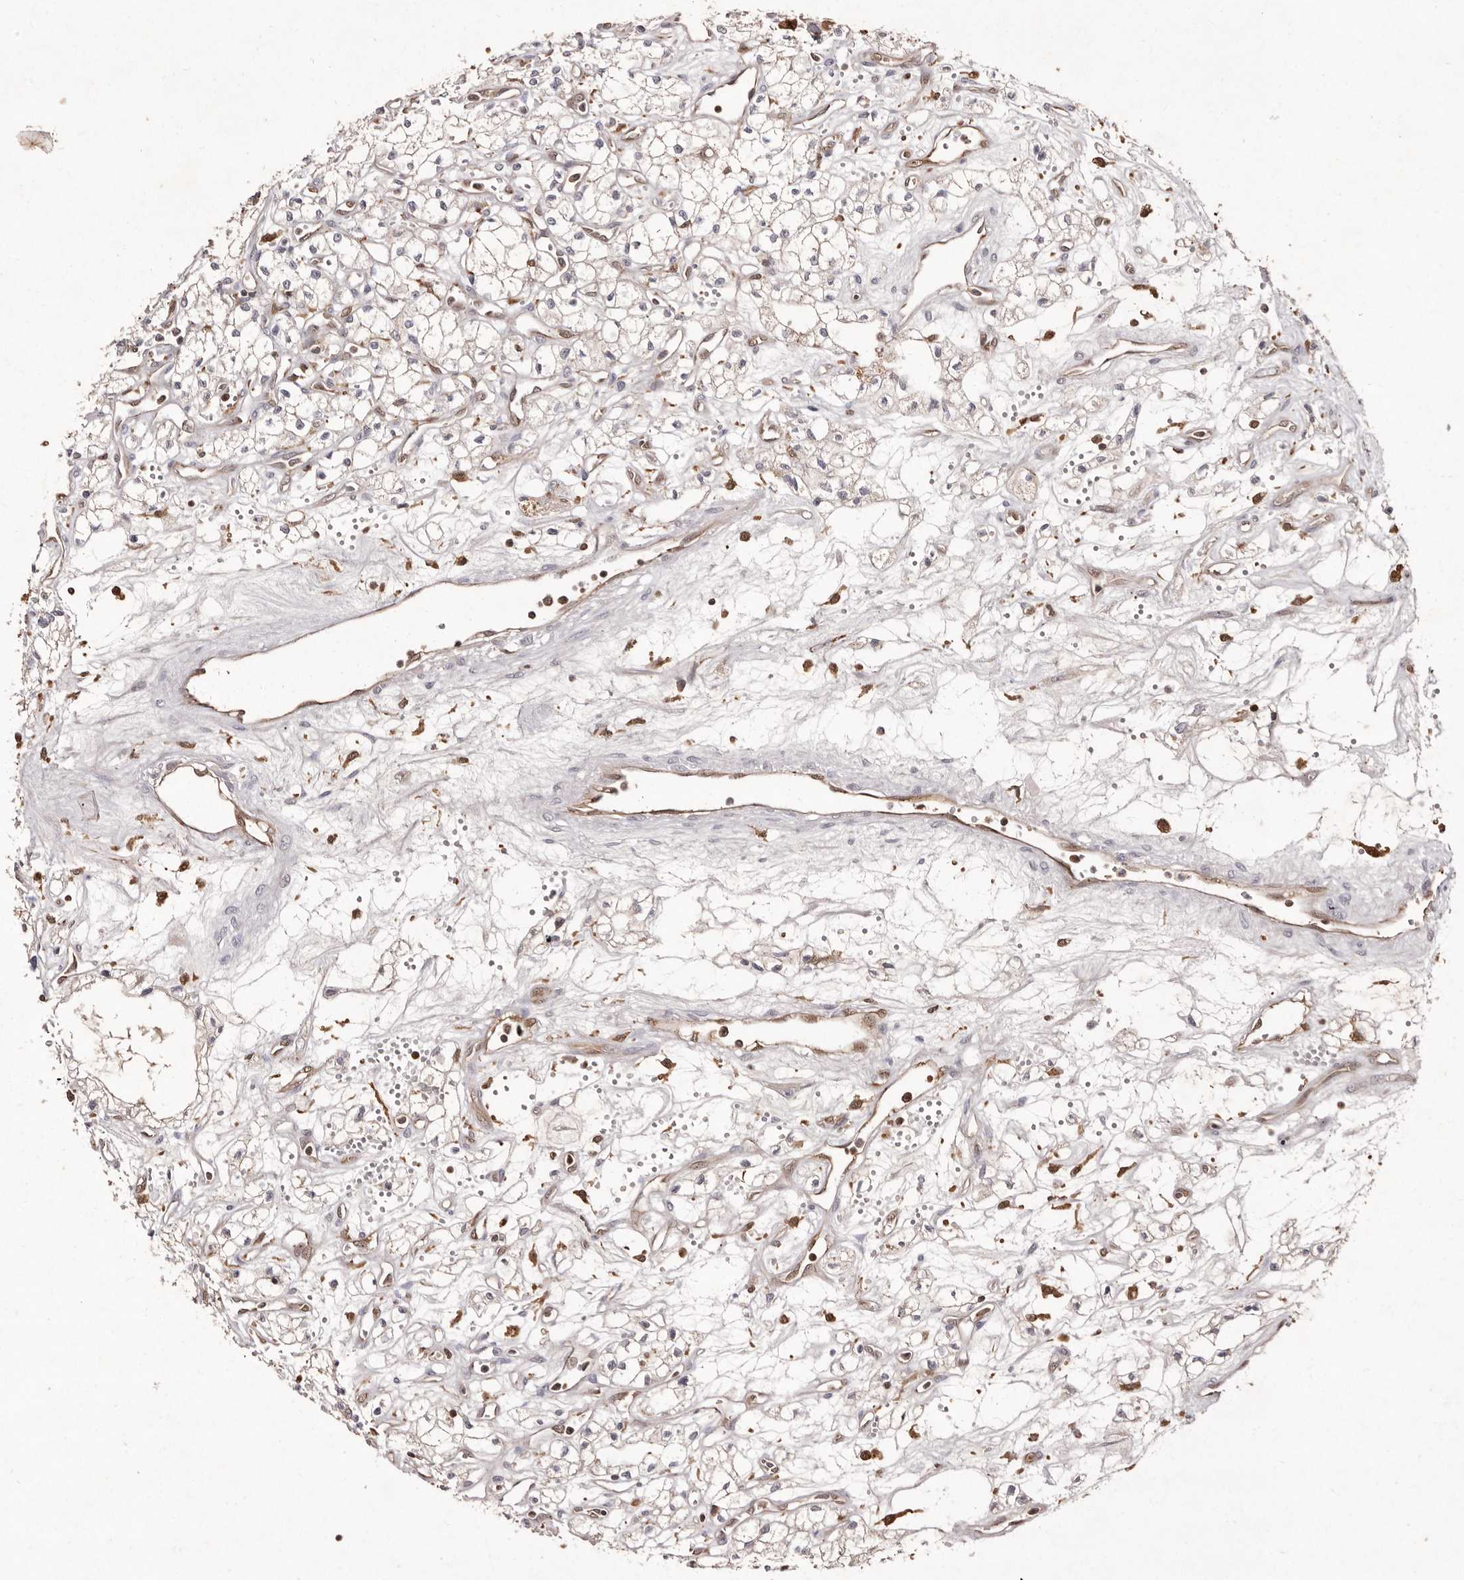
{"staining": {"intensity": "negative", "quantity": "none", "location": "none"}, "tissue": "renal cancer", "cell_type": "Tumor cells", "image_type": "cancer", "snomed": [{"axis": "morphology", "description": "Adenocarcinoma, NOS"}, {"axis": "topography", "description": "Kidney"}], "caption": "Immunohistochemistry (IHC) image of adenocarcinoma (renal) stained for a protein (brown), which demonstrates no staining in tumor cells.", "gene": "GIMAP4", "patient": {"sex": "male", "age": 59}}